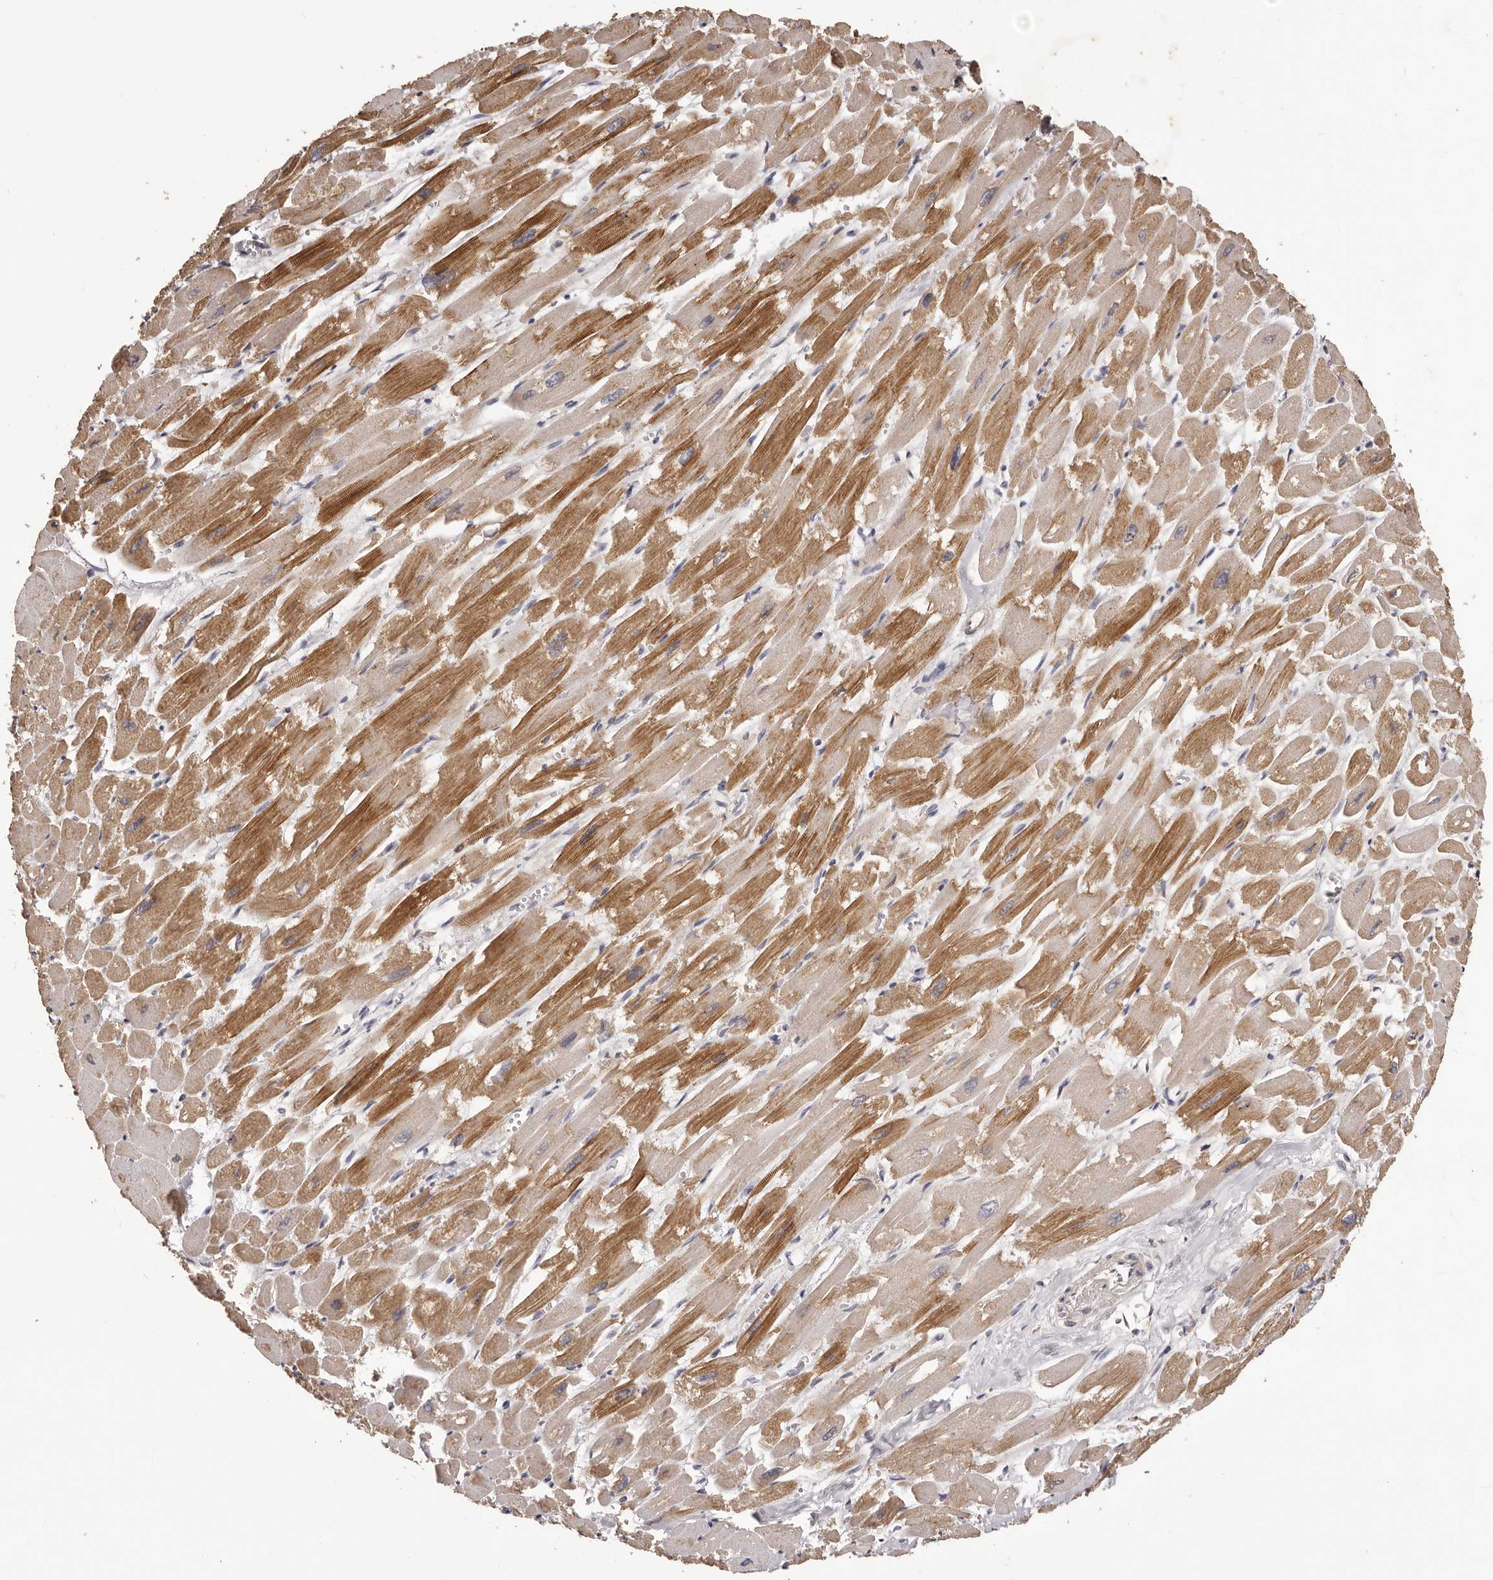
{"staining": {"intensity": "moderate", "quantity": "25%-75%", "location": "cytoplasmic/membranous"}, "tissue": "heart muscle", "cell_type": "Cardiomyocytes", "image_type": "normal", "snomed": [{"axis": "morphology", "description": "Normal tissue, NOS"}, {"axis": "topography", "description": "Heart"}], "caption": "Heart muscle was stained to show a protein in brown. There is medium levels of moderate cytoplasmic/membranous staining in about 25%-75% of cardiomyocytes. (brown staining indicates protein expression, while blue staining denotes nuclei).", "gene": "ETNK1", "patient": {"sex": "male", "age": 54}}